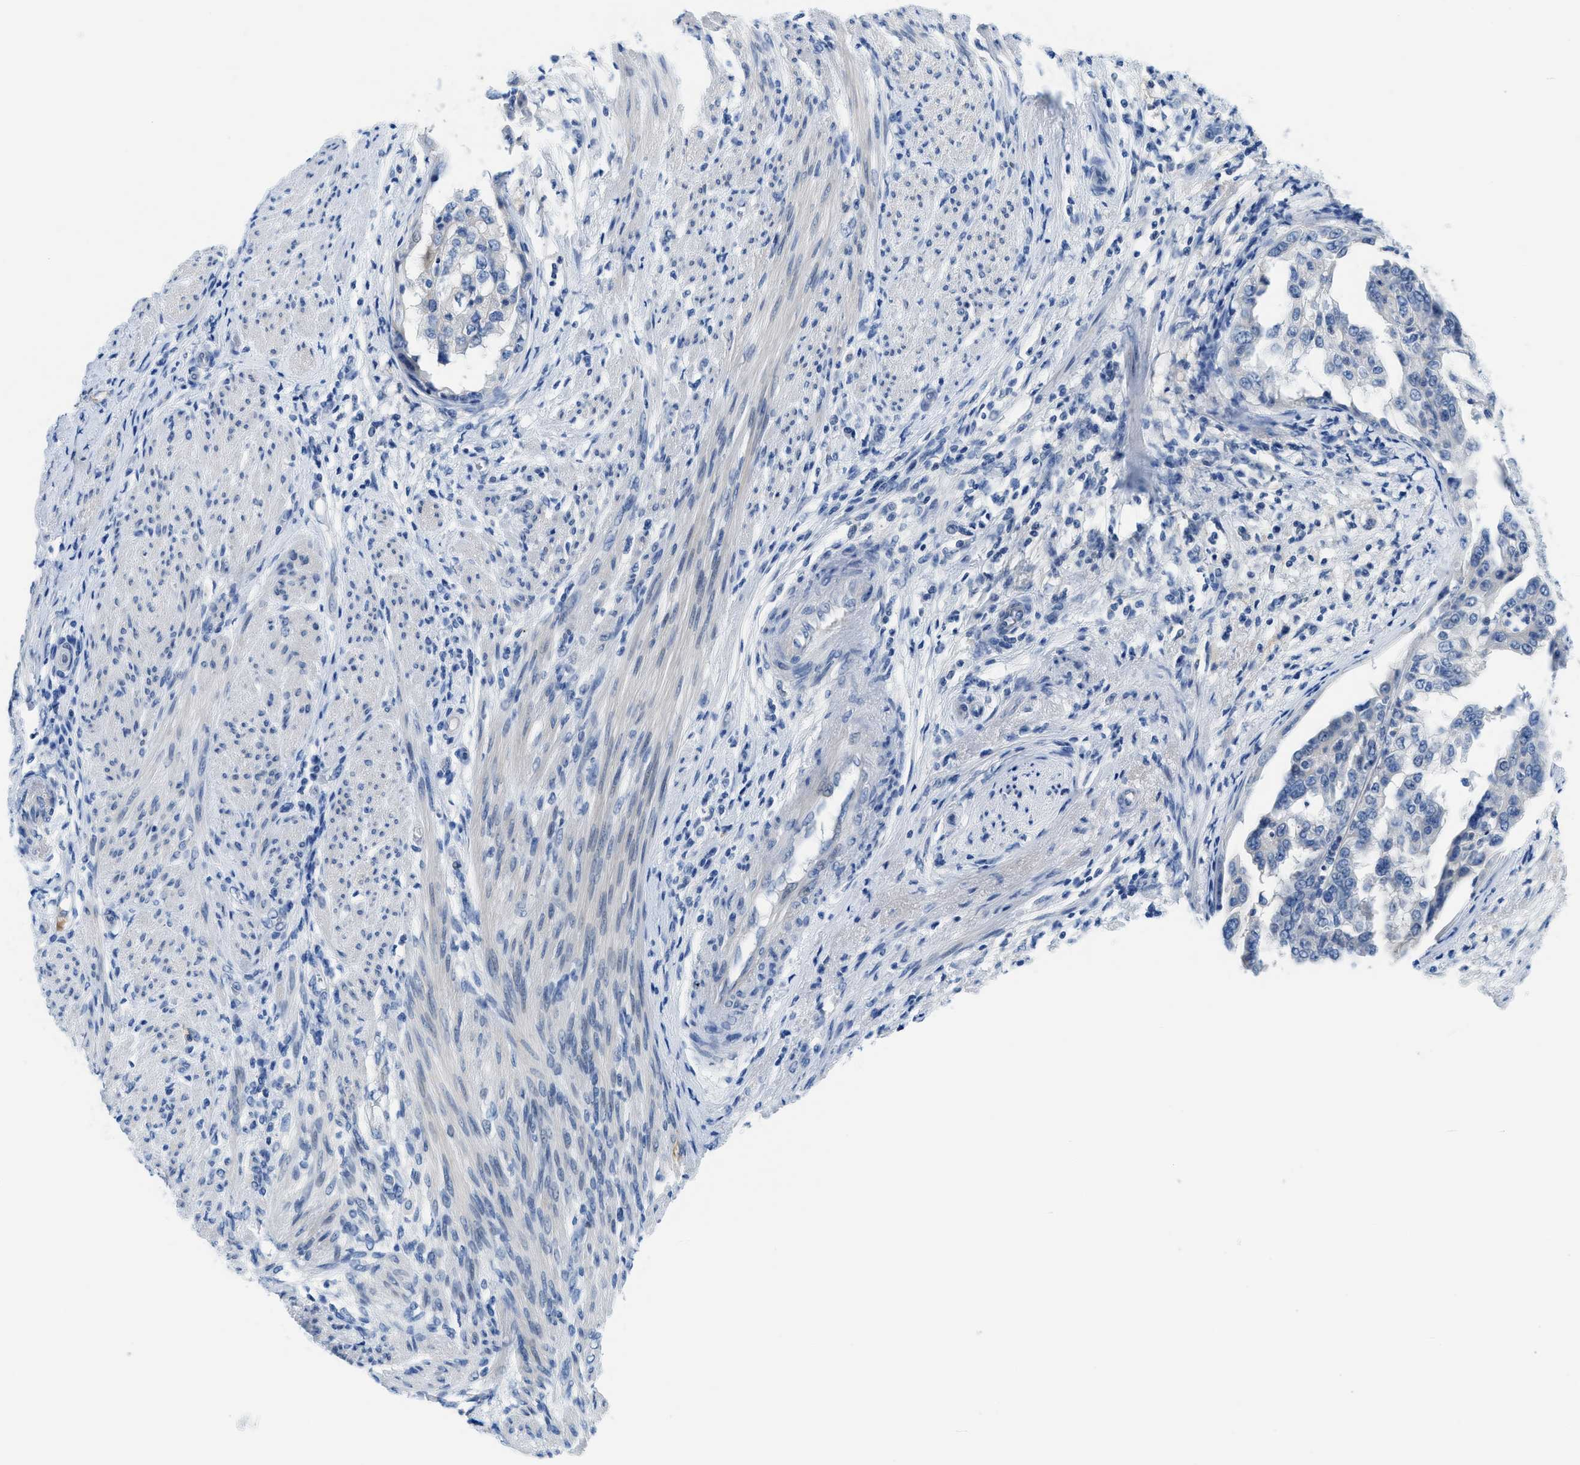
{"staining": {"intensity": "negative", "quantity": "none", "location": "none"}, "tissue": "endometrial cancer", "cell_type": "Tumor cells", "image_type": "cancer", "snomed": [{"axis": "morphology", "description": "Adenocarcinoma, NOS"}, {"axis": "topography", "description": "Endometrium"}], "caption": "The photomicrograph demonstrates no staining of tumor cells in adenocarcinoma (endometrial).", "gene": "MBL2", "patient": {"sex": "female", "age": 85}}